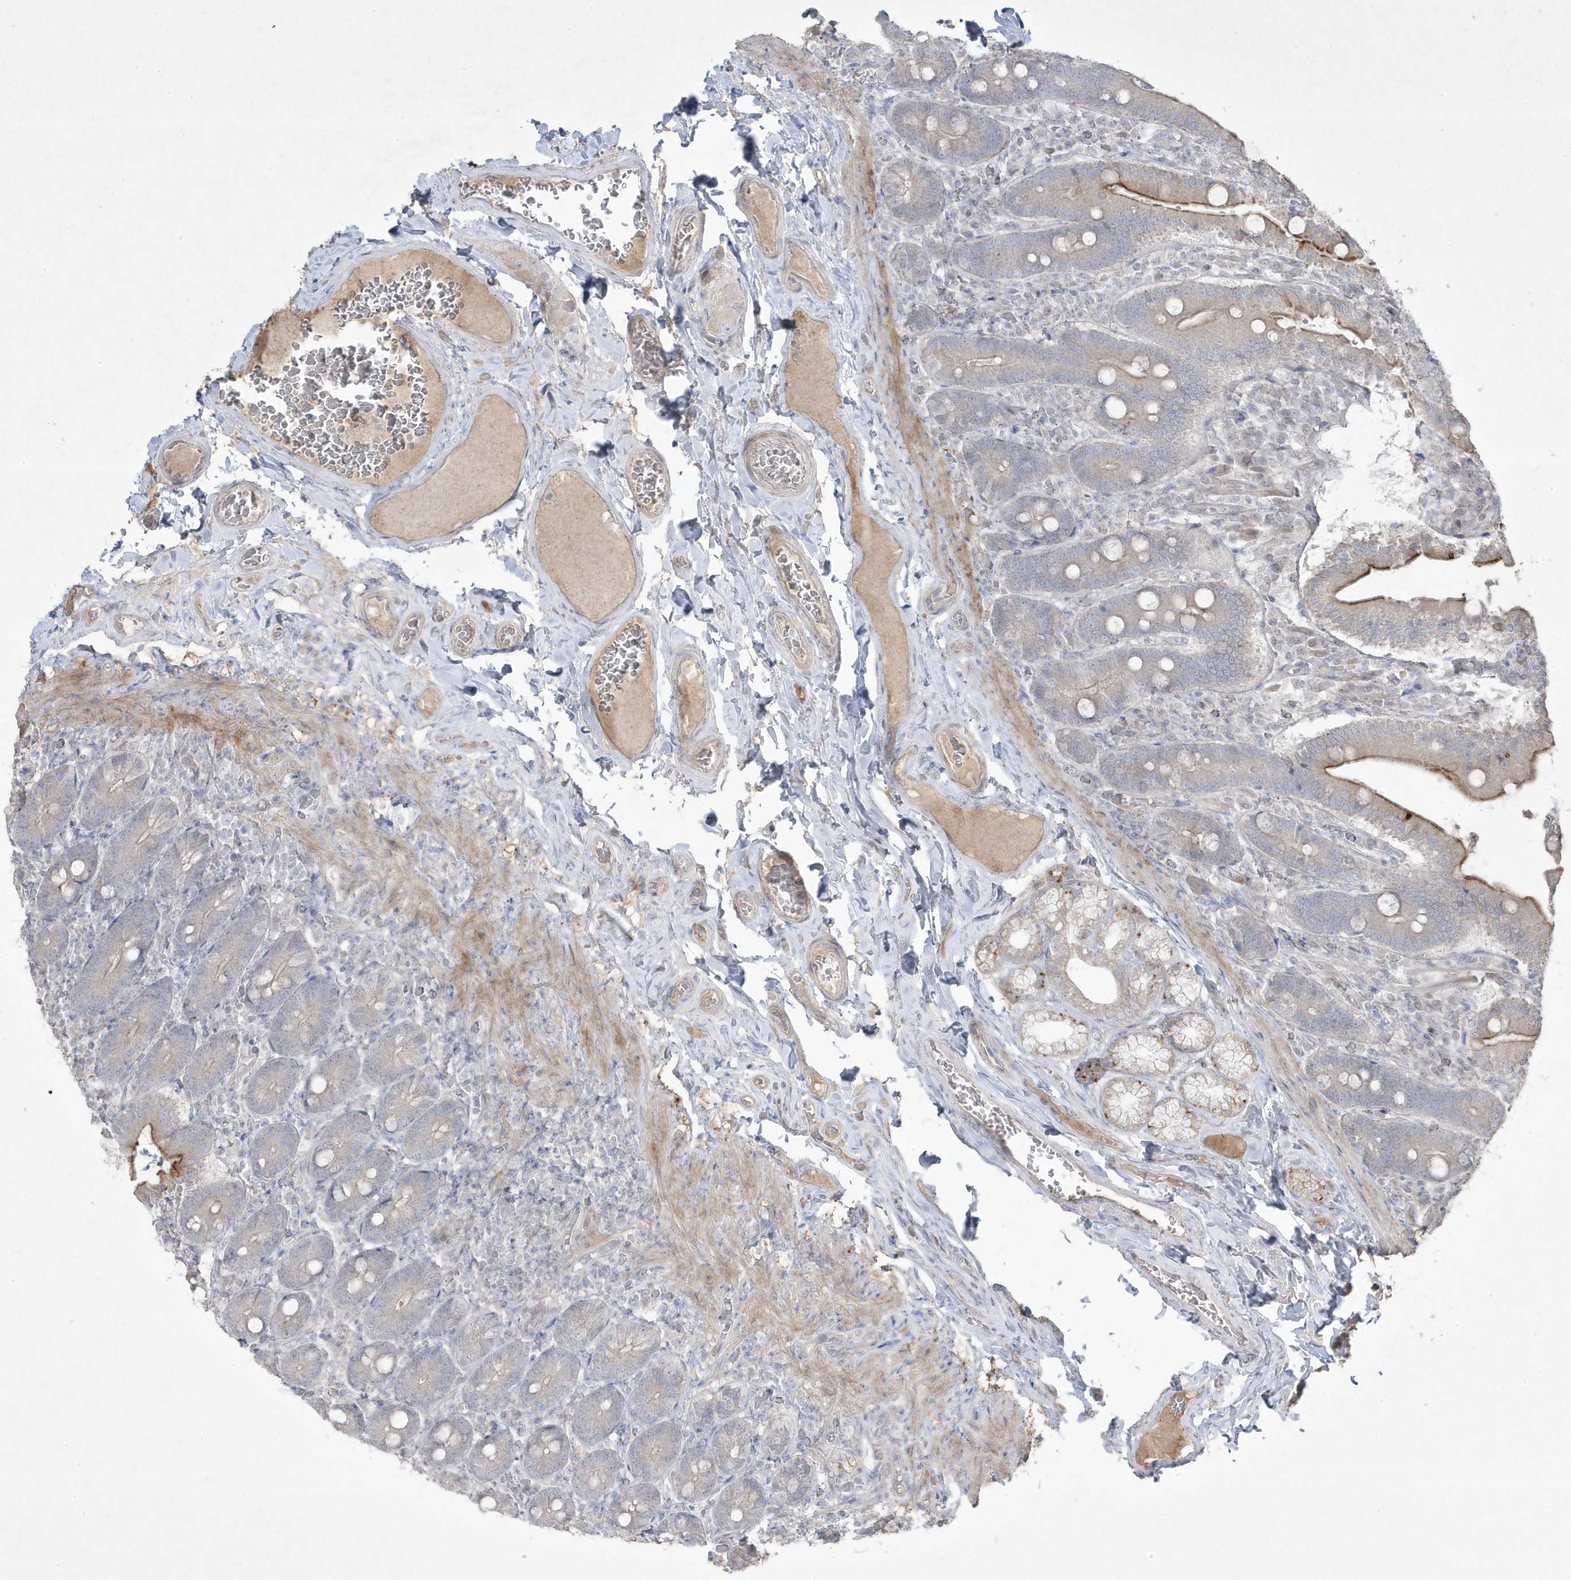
{"staining": {"intensity": "strong", "quantity": "25%-75%", "location": "cytoplasmic/membranous"}, "tissue": "duodenum", "cell_type": "Glandular cells", "image_type": "normal", "snomed": [{"axis": "morphology", "description": "Normal tissue, NOS"}, {"axis": "topography", "description": "Duodenum"}], "caption": "Protein expression analysis of unremarkable duodenum shows strong cytoplasmic/membranous expression in about 25%-75% of glandular cells. (Brightfield microscopy of DAB IHC at high magnification).", "gene": "RGL4", "patient": {"sex": "female", "age": 62}}